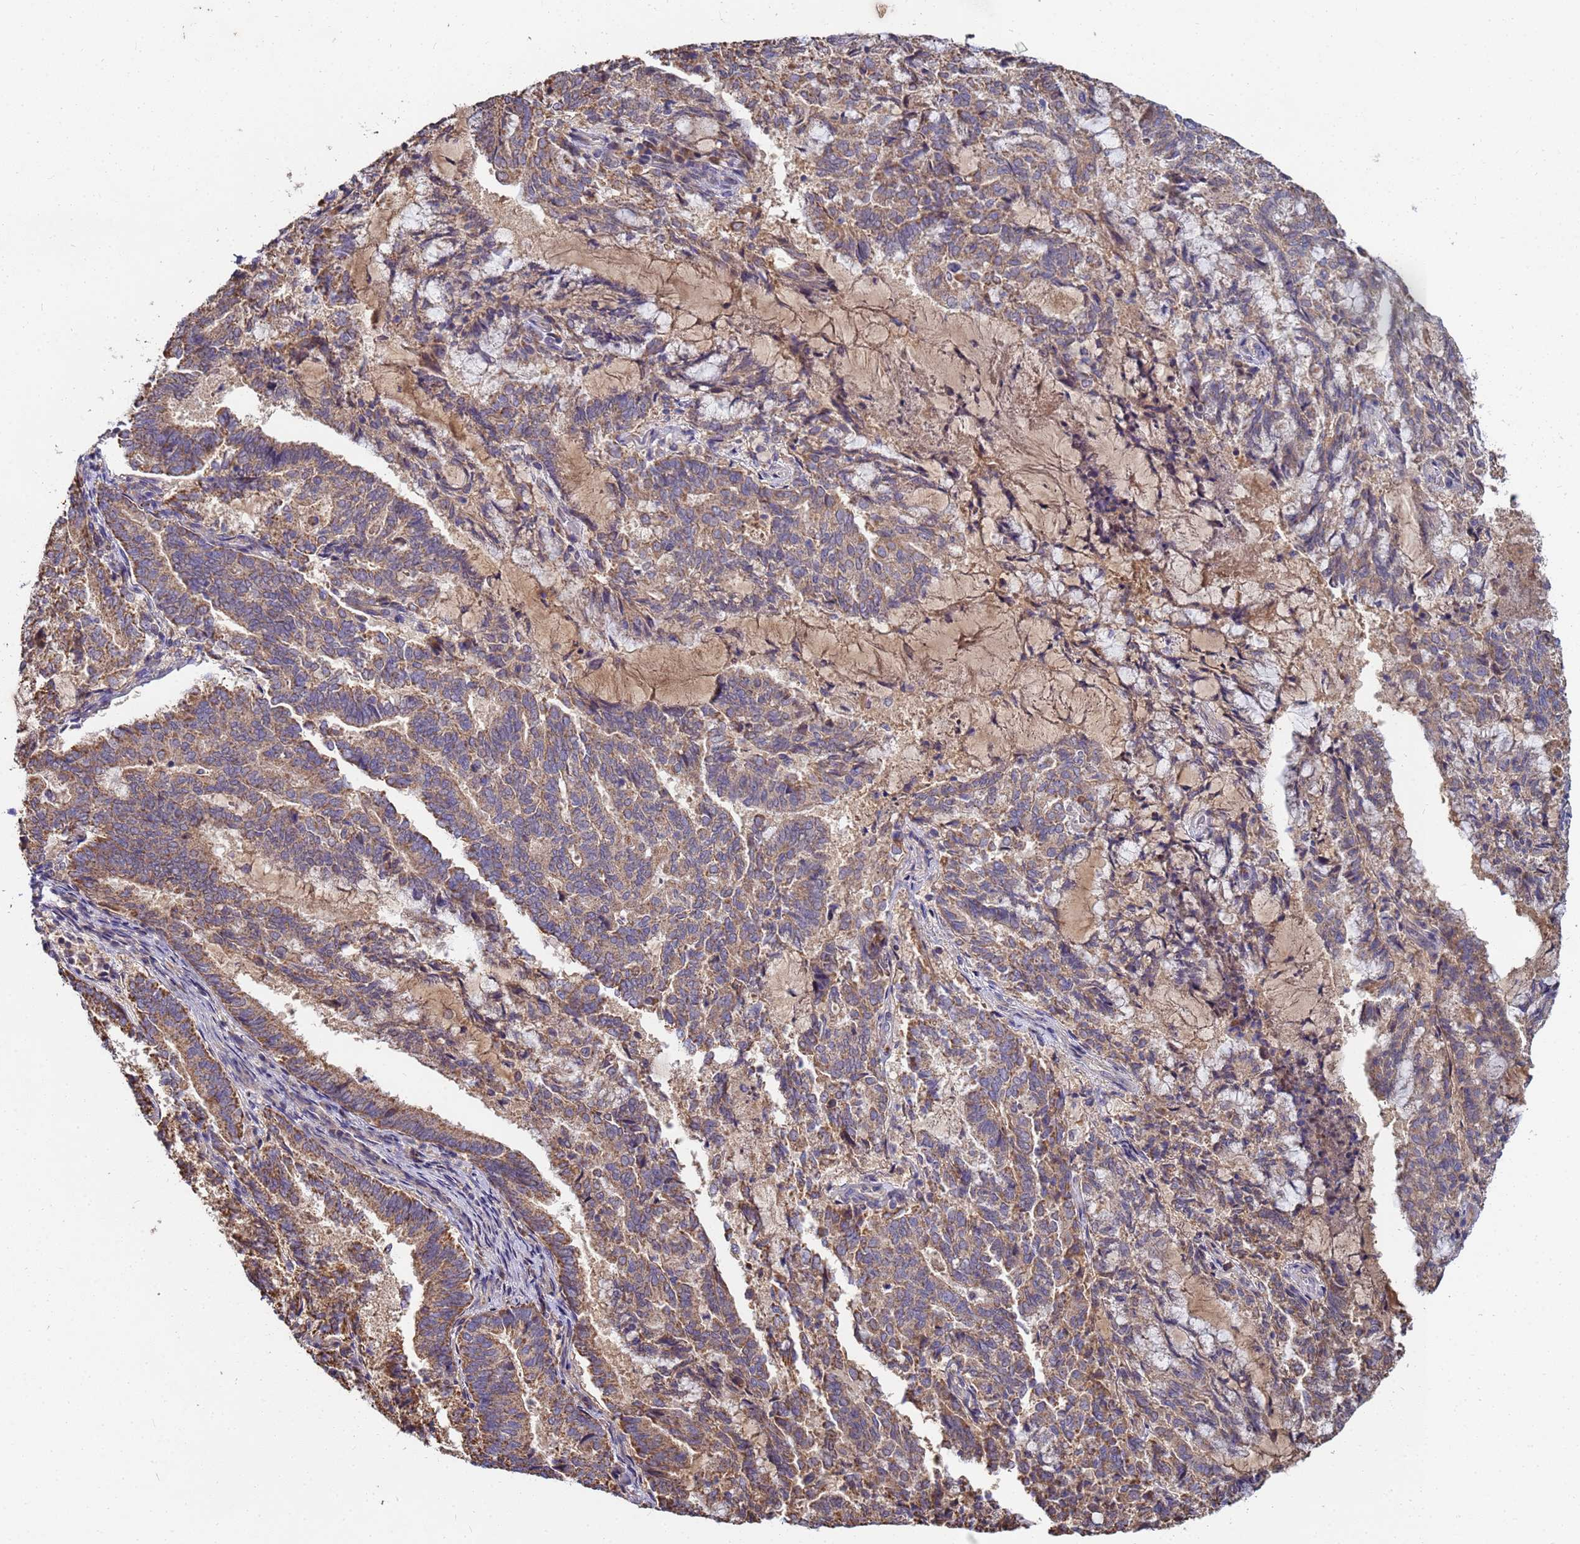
{"staining": {"intensity": "moderate", "quantity": ">75%", "location": "cytoplasmic/membranous"}, "tissue": "endometrial cancer", "cell_type": "Tumor cells", "image_type": "cancer", "snomed": [{"axis": "morphology", "description": "Adenocarcinoma, NOS"}, {"axis": "topography", "description": "Endometrium"}], "caption": "A brown stain shows moderate cytoplasmic/membranous positivity of a protein in adenocarcinoma (endometrial) tumor cells.", "gene": "C5orf34", "patient": {"sex": "female", "age": 80}}